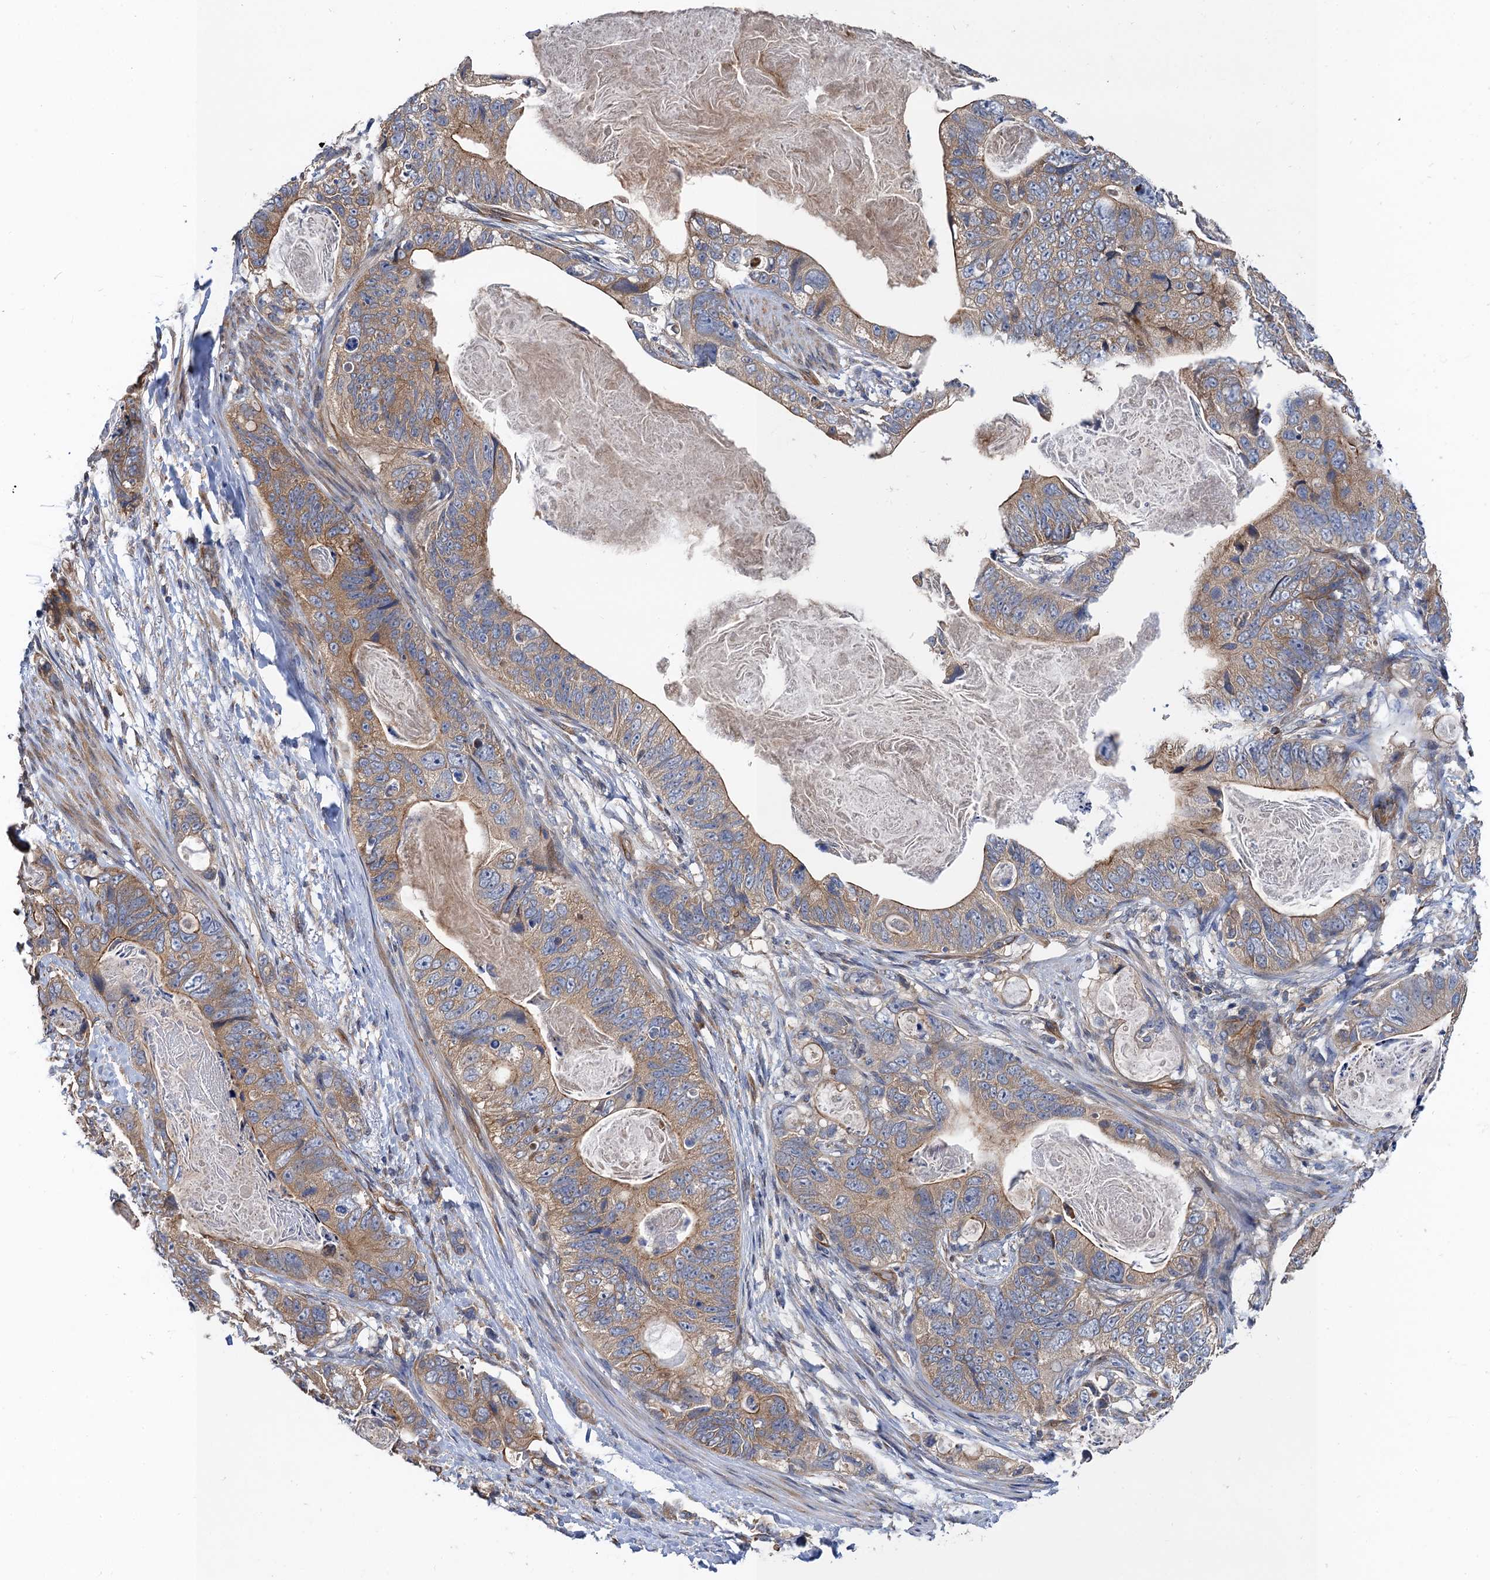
{"staining": {"intensity": "moderate", "quantity": "25%-75%", "location": "cytoplasmic/membranous"}, "tissue": "stomach cancer", "cell_type": "Tumor cells", "image_type": "cancer", "snomed": [{"axis": "morphology", "description": "Normal tissue, NOS"}, {"axis": "morphology", "description": "Adenocarcinoma, NOS"}, {"axis": "topography", "description": "Stomach"}], "caption": "Immunohistochemical staining of adenocarcinoma (stomach) demonstrates medium levels of moderate cytoplasmic/membranous staining in approximately 25%-75% of tumor cells.", "gene": "PJA2", "patient": {"sex": "female", "age": 89}}